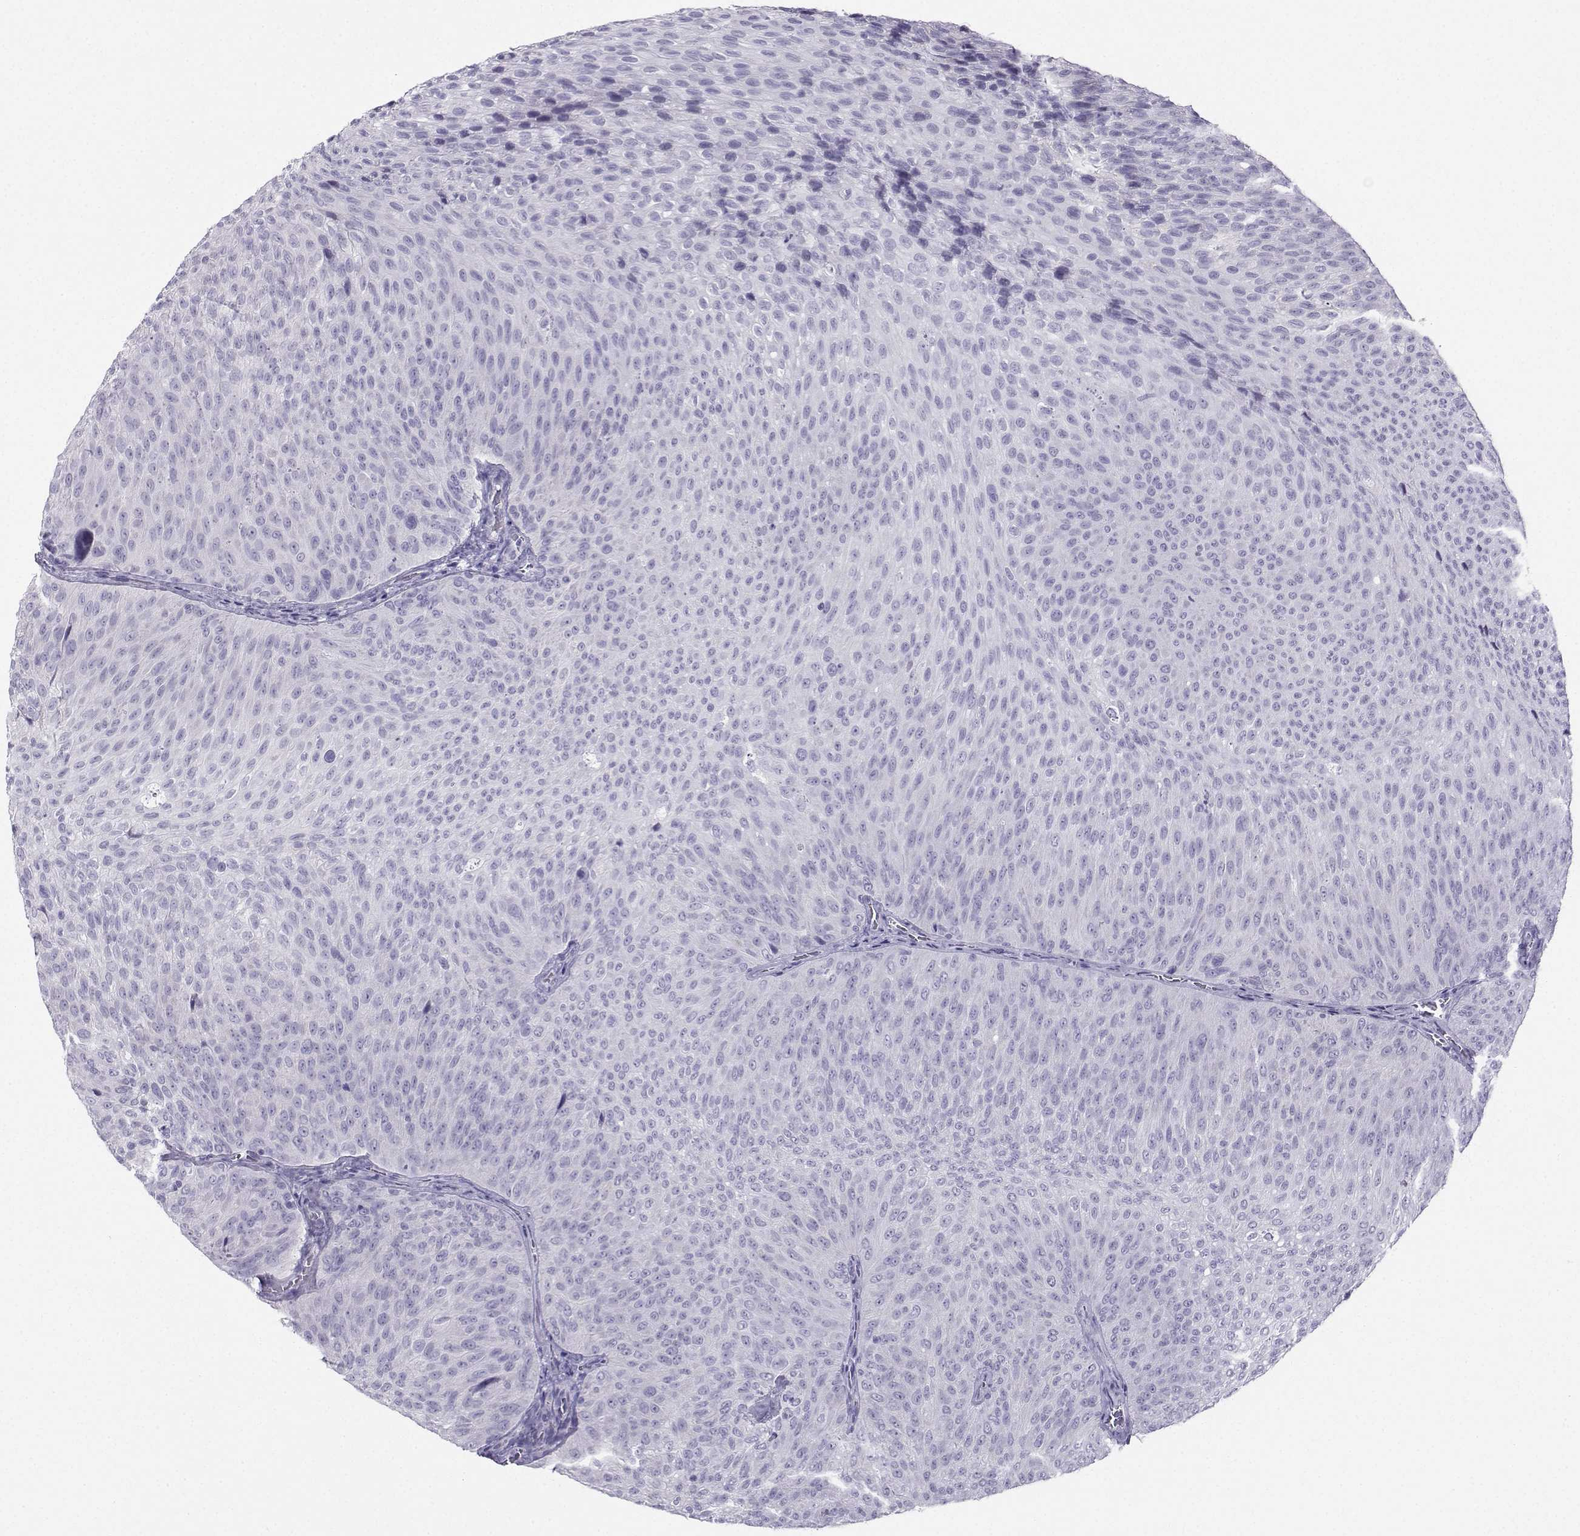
{"staining": {"intensity": "negative", "quantity": "none", "location": "none"}, "tissue": "urothelial cancer", "cell_type": "Tumor cells", "image_type": "cancer", "snomed": [{"axis": "morphology", "description": "Urothelial carcinoma, Low grade"}, {"axis": "topography", "description": "Urinary bladder"}], "caption": "An IHC photomicrograph of low-grade urothelial carcinoma is shown. There is no staining in tumor cells of low-grade urothelial carcinoma.", "gene": "FBXO24", "patient": {"sex": "male", "age": 78}}